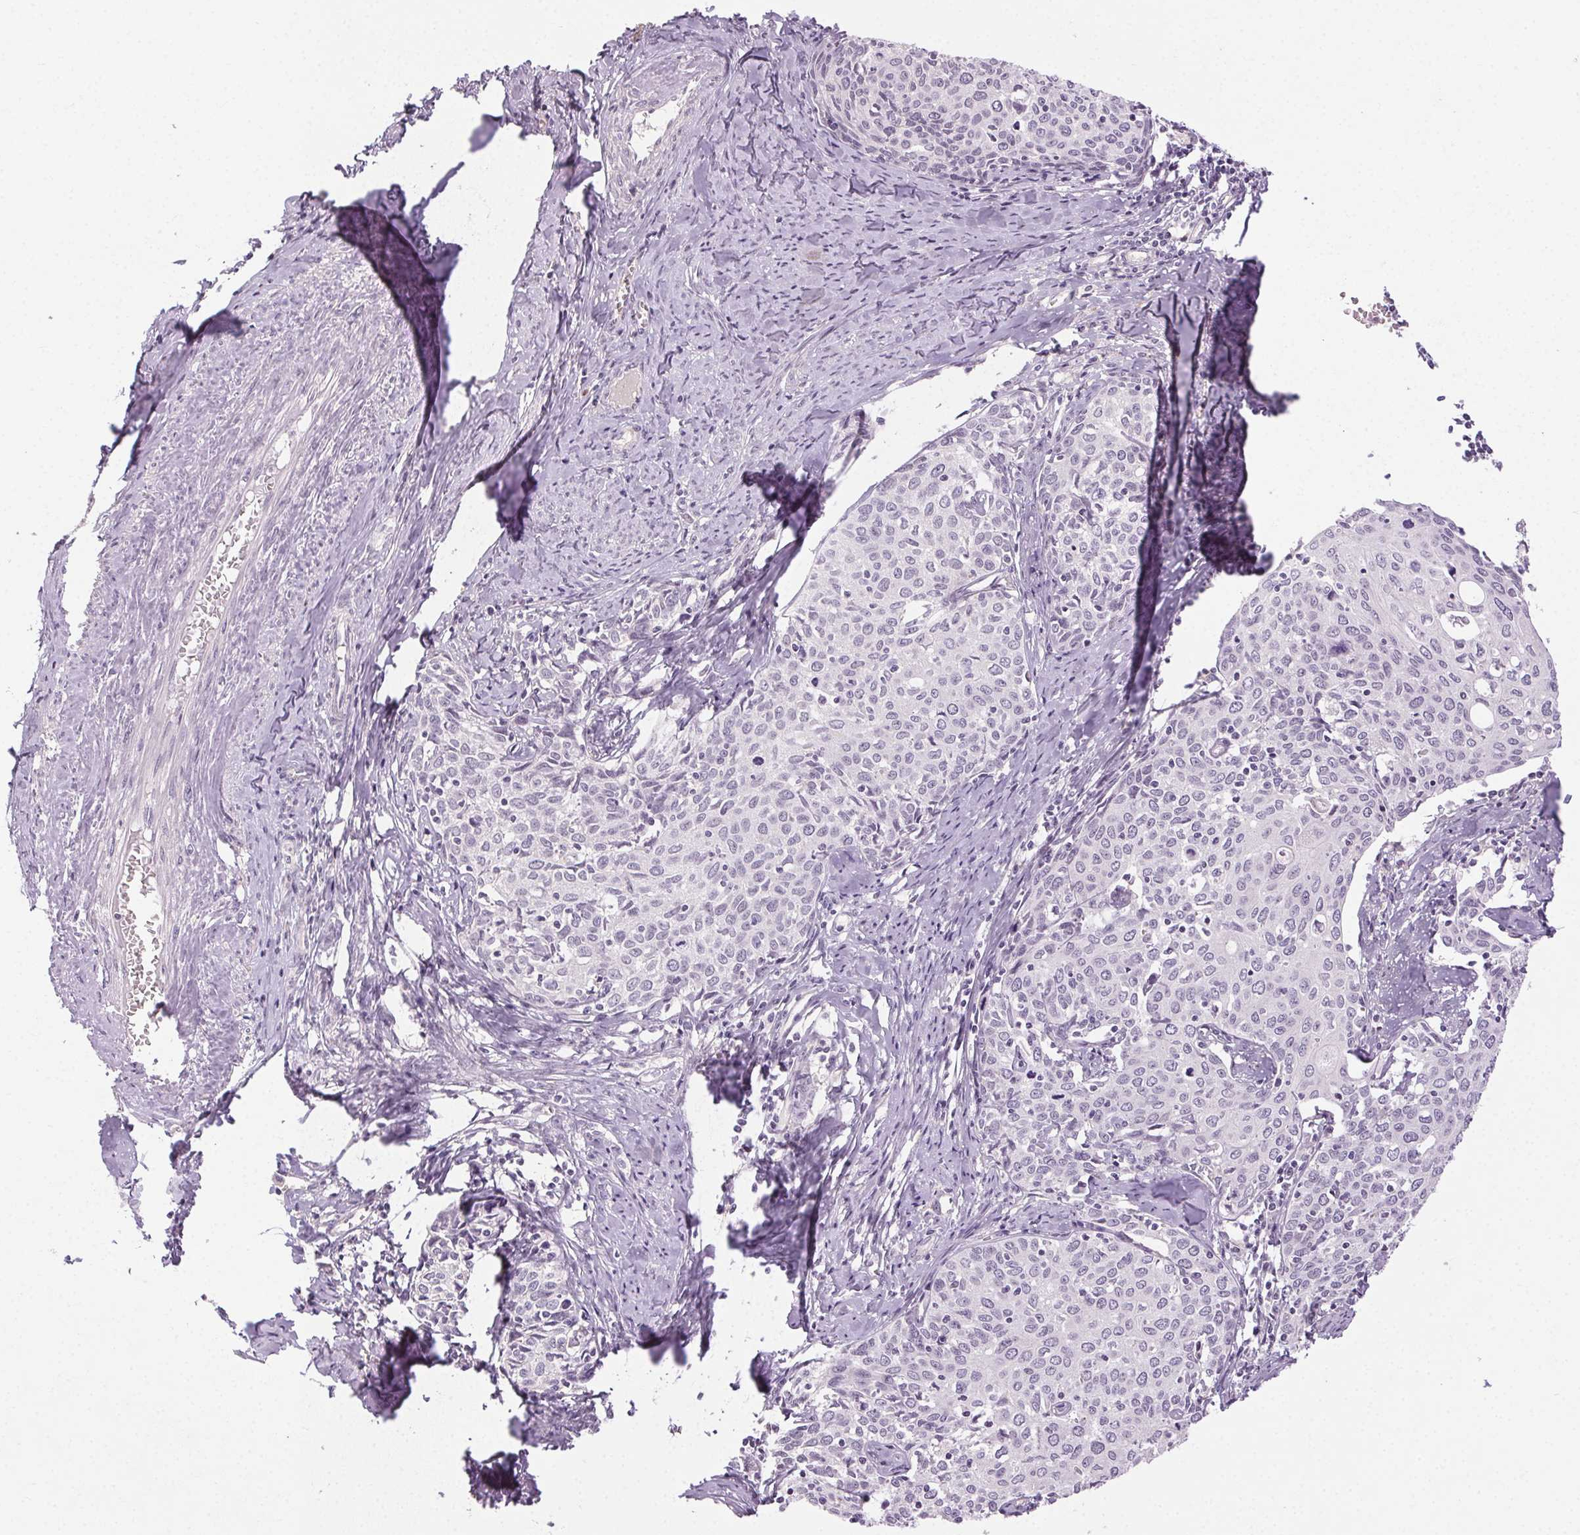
{"staining": {"intensity": "negative", "quantity": "none", "location": "none"}, "tissue": "cervical cancer", "cell_type": "Tumor cells", "image_type": "cancer", "snomed": [{"axis": "morphology", "description": "Squamous cell carcinoma, NOS"}, {"axis": "topography", "description": "Cervix"}], "caption": "Tumor cells are negative for brown protein staining in cervical cancer (squamous cell carcinoma).", "gene": "FAM168A", "patient": {"sex": "female", "age": 62}}